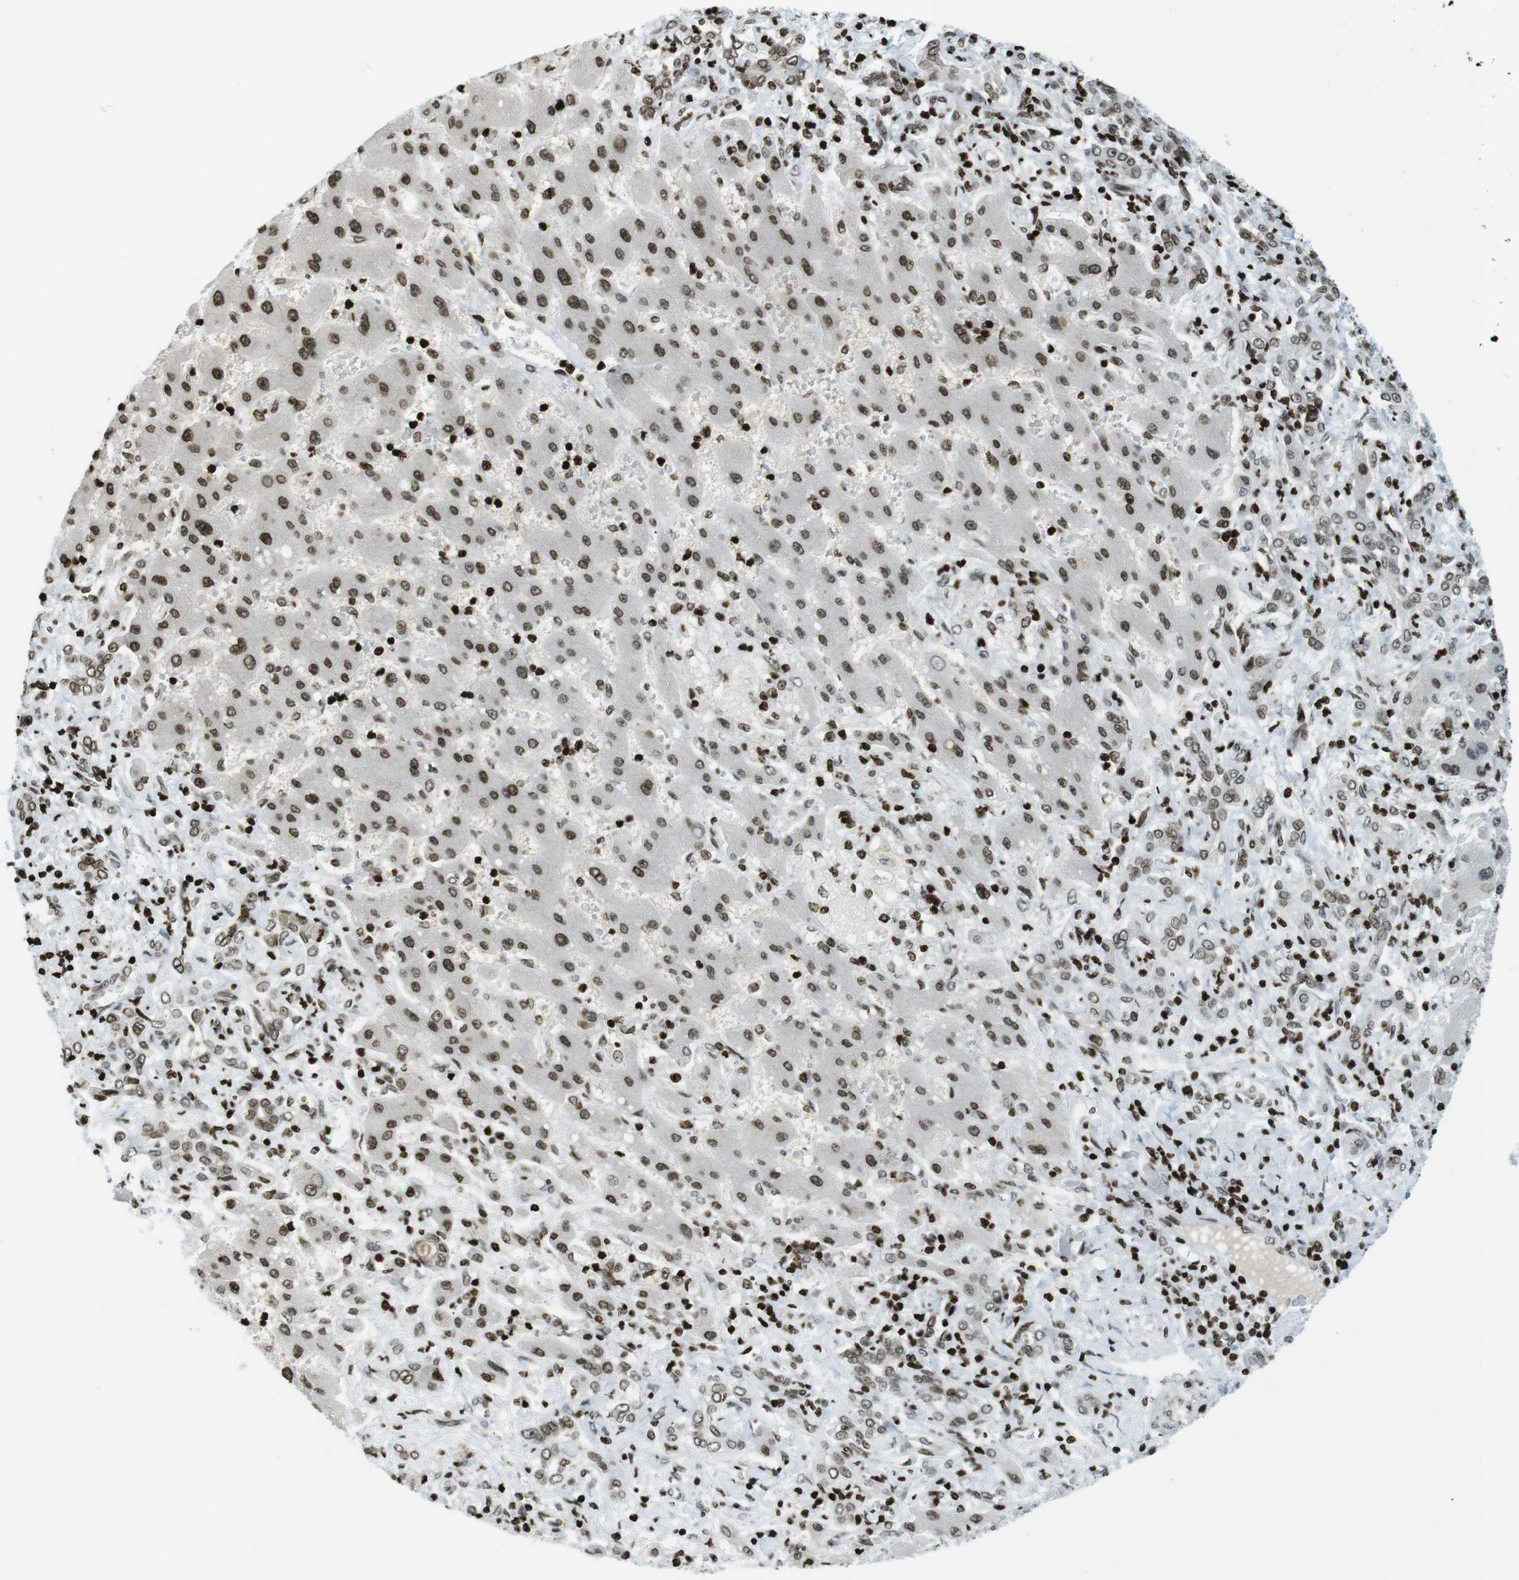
{"staining": {"intensity": "strong", "quantity": ">75%", "location": "nuclear"}, "tissue": "liver cancer", "cell_type": "Tumor cells", "image_type": "cancer", "snomed": [{"axis": "morphology", "description": "Cholangiocarcinoma"}, {"axis": "topography", "description": "Liver"}], "caption": "Immunohistochemical staining of human cholangiocarcinoma (liver) exhibits high levels of strong nuclear protein positivity in approximately >75% of tumor cells. The staining is performed using DAB brown chromogen to label protein expression. The nuclei are counter-stained blue using hematoxylin.", "gene": "H2AC8", "patient": {"sex": "male", "age": 50}}